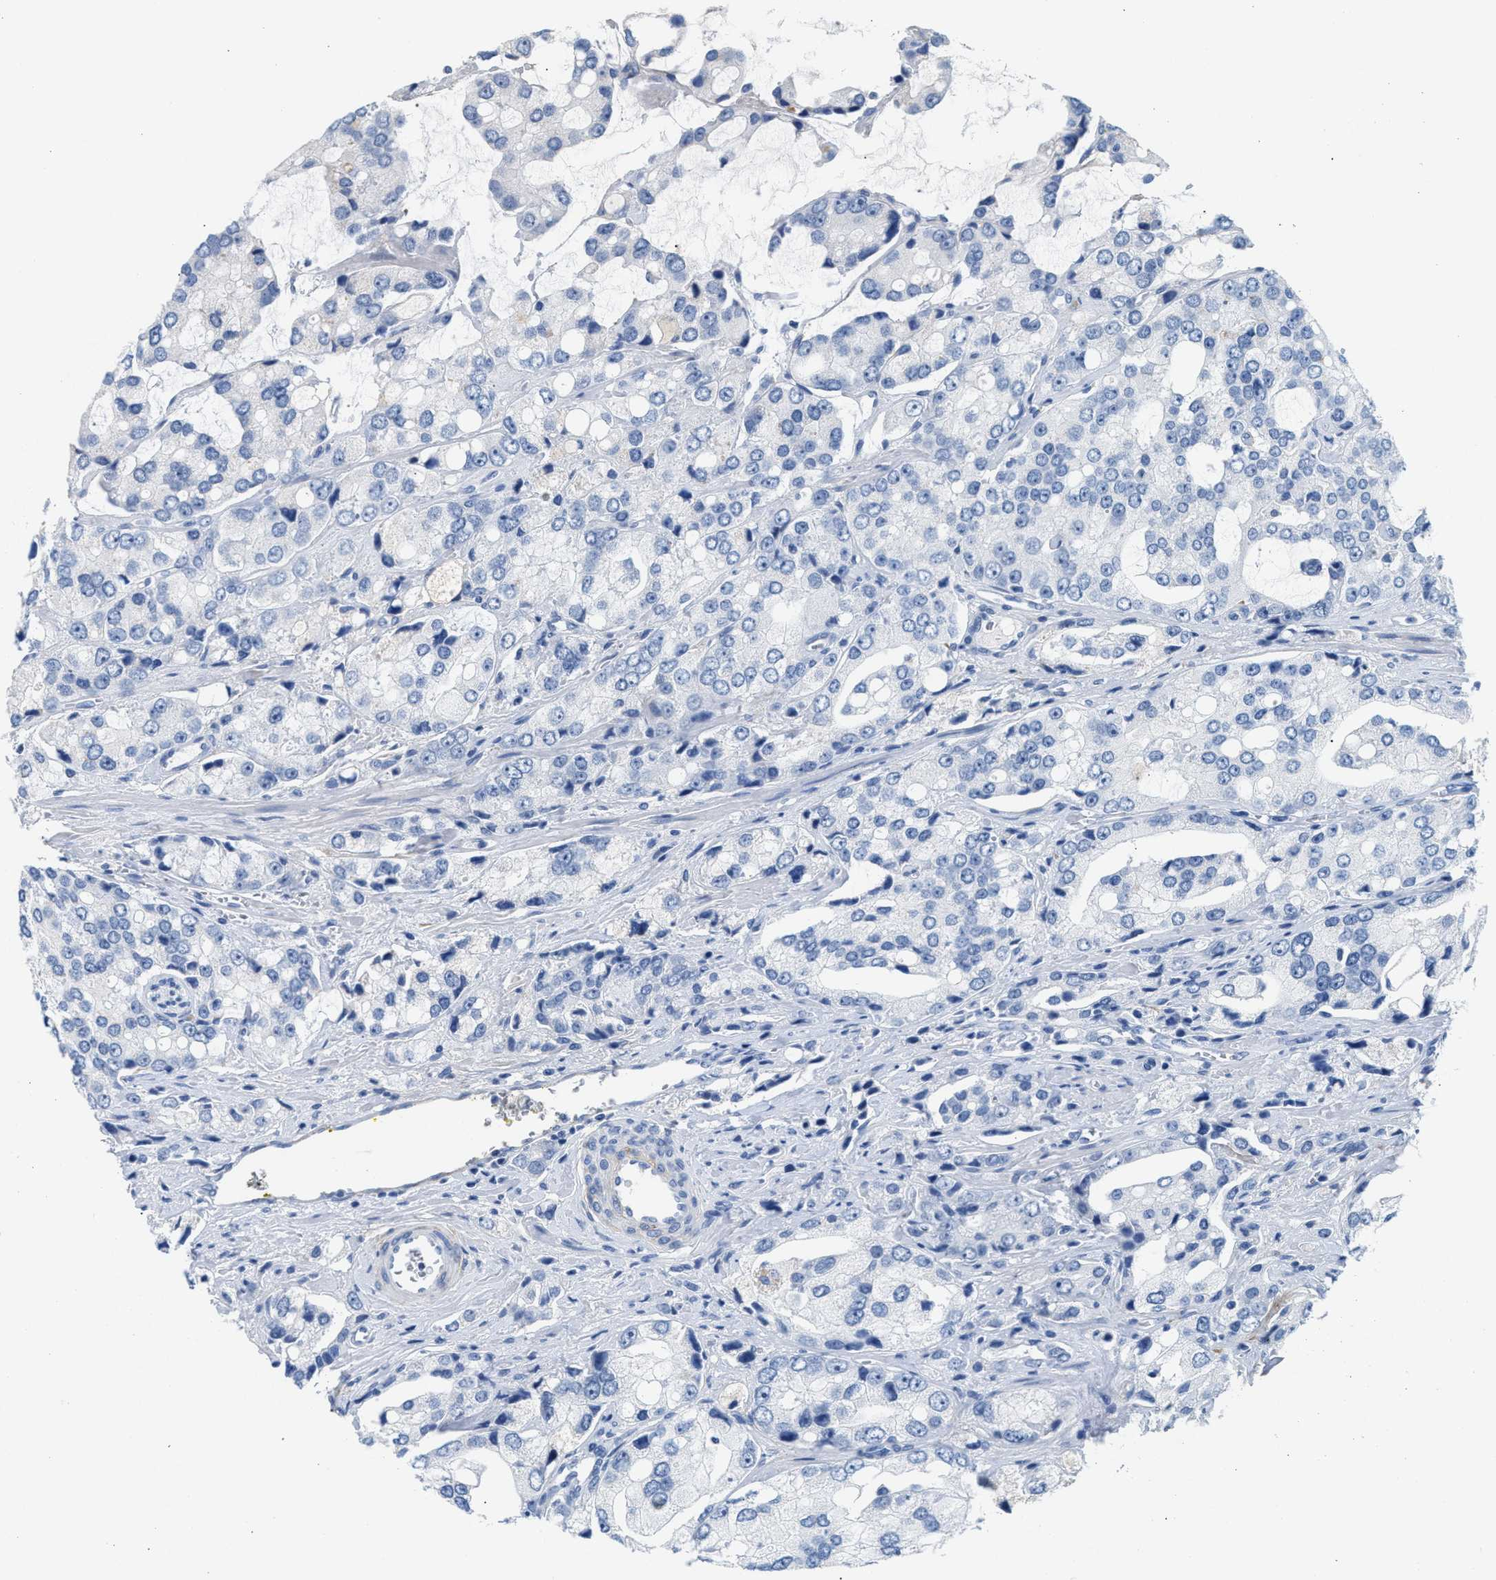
{"staining": {"intensity": "negative", "quantity": "none", "location": "none"}, "tissue": "prostate cancer", "cell_type": "Tumor cells", "image_type": "cancer", "snomed": [{"axis": "morphology", "description": "Adenocarcinoma, High grade"}, {"axis": "topography", "description": "Prostate"}], "caption": "High magnification brightfield microscopy of adenocarcinoma (high-grade) (prostate) stained with DAB (3,3'-diaminobenzidine) (brown) and counterstained with hematoxylin (blue): tumor cells show no significant staining. (Immunohistochemistry (ihc), brightfield microscopy, high magnification).", "gene": "TNR", "patient": {"sex": "male", "age": 67}}